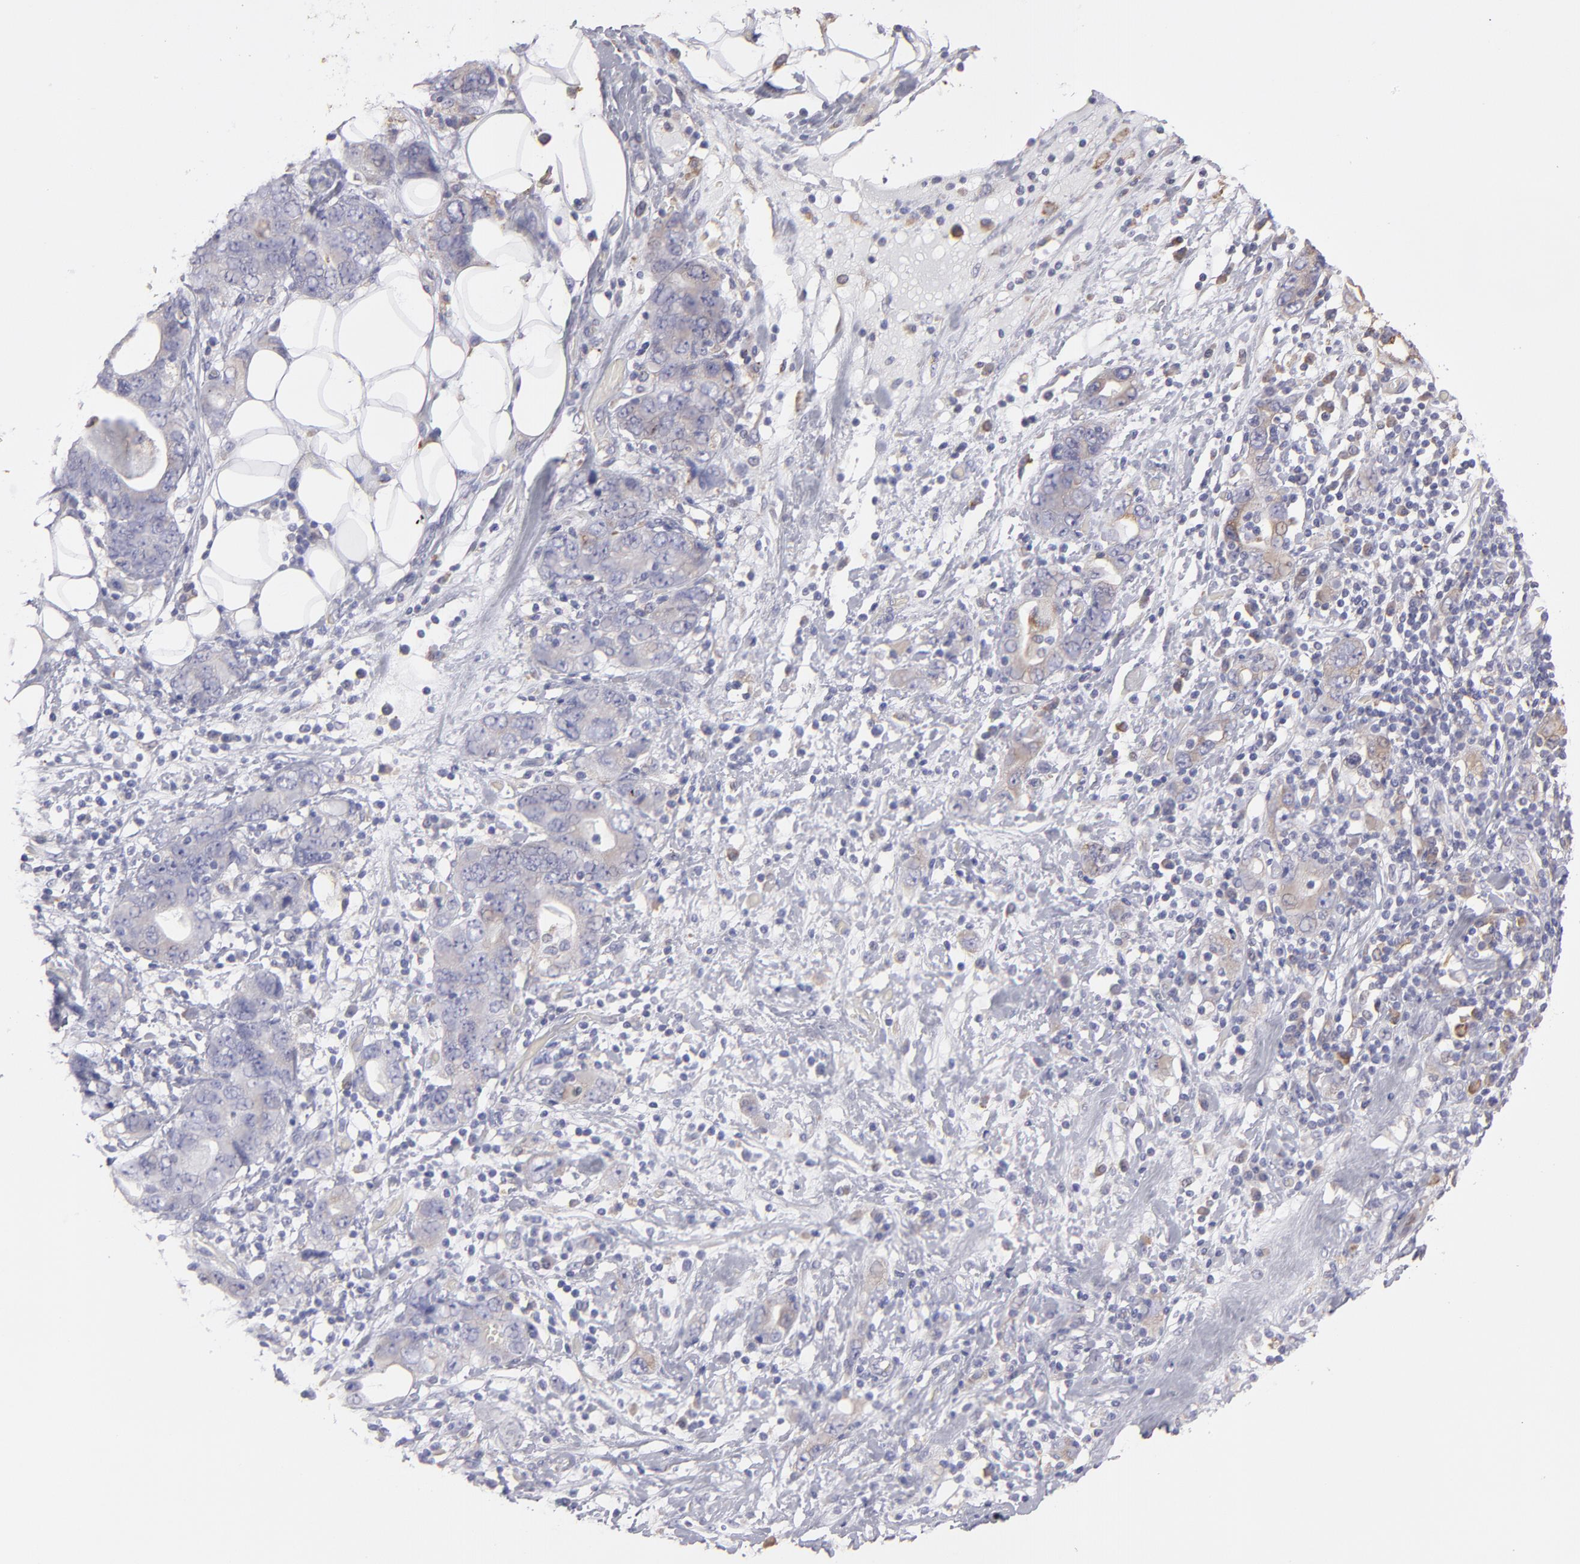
{"staining": {"intensity": "weak", "quantity": "25%-75%", "location": "cytoplasmic/membranous"}, "tissue": "stomach cancer", "cell_type": "Tumor cells", "image_type": "cancer", "snomed": [{"axis": "morphology", "description": "Adenocarcinoma, NOS"}, {"axis": "topography", "description": "Stomach, lower"}], "caption": "Immunohistochemistry (DAB (3,3'-diaminobenzidine)) staining of human stomach cancer reveals weak cytoplasmic/membranous protein expression in about 25%-75% of tumor cells.", "gene": "CALR", "patient": {"sex": "female", "age": 93}}